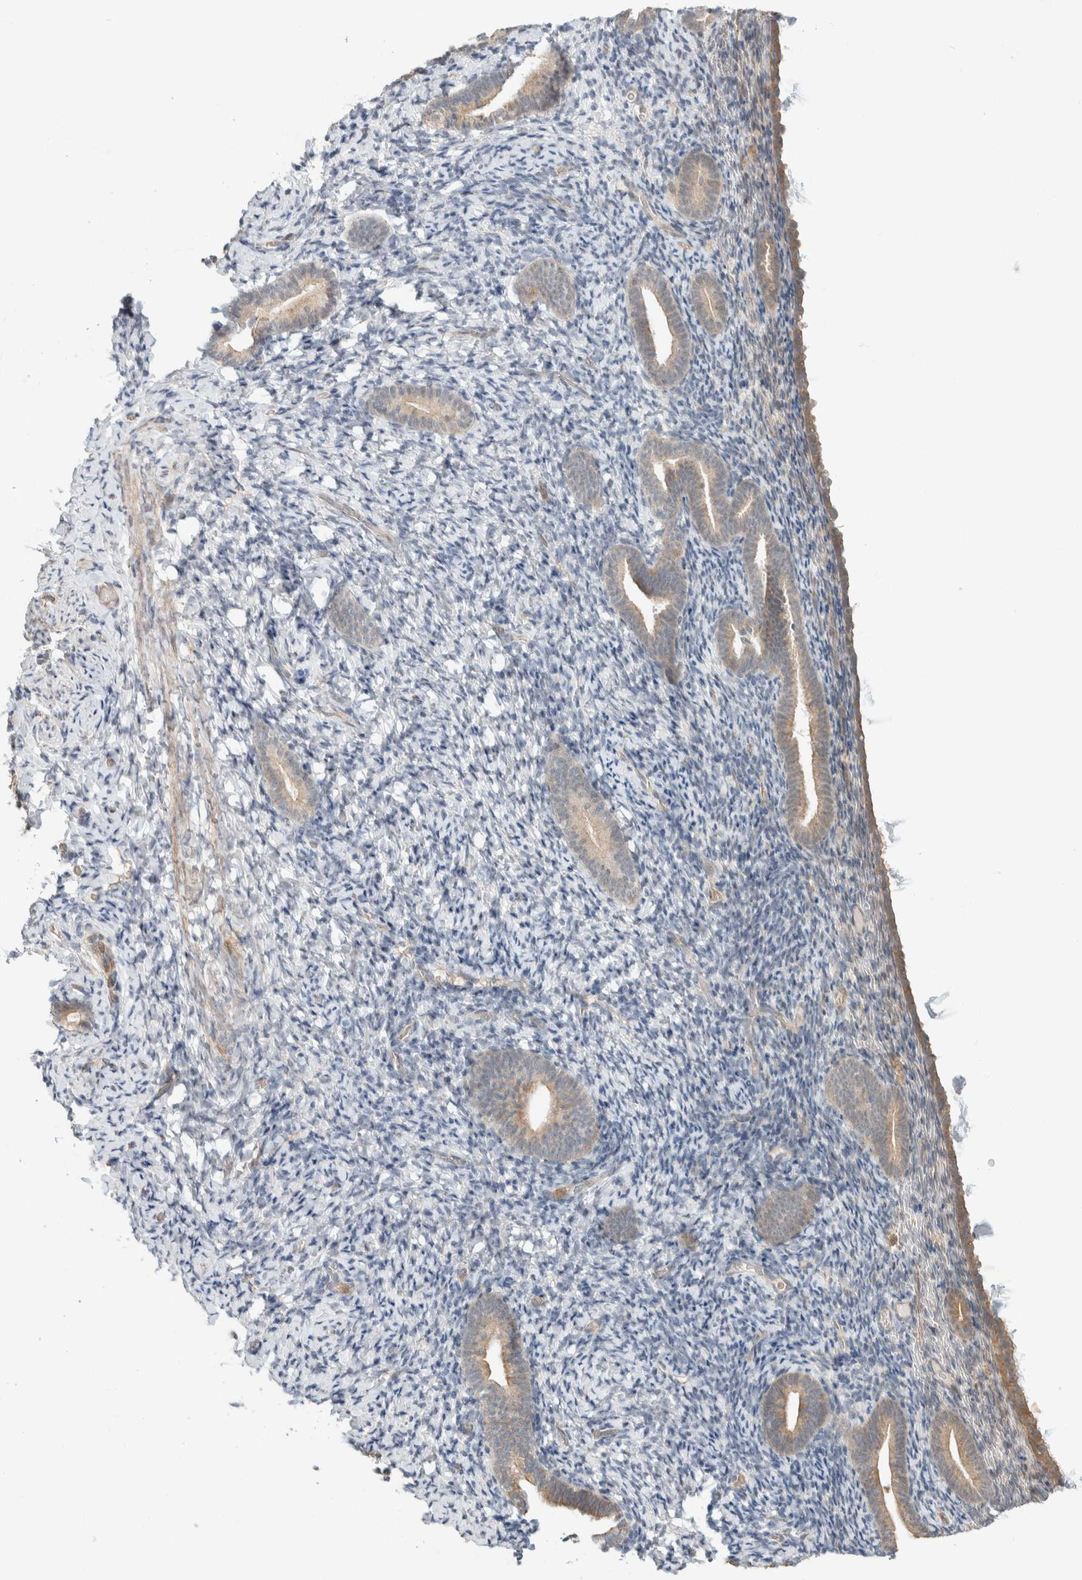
{"staining": {"intensity": "negative", "quantity": "none", "location": "none"}, "tissue": "endometrium", "cell_type": "Cells in endometrial stroma", "image_type": "normal", "snomed": [{"axis": "morphology", "description": "Normal tissue, NOS"}, {"axis": "topography", "description": "Endometrium"}], "caption": "Immunohistochemistry (IHC) of normal endometrium displays no staining in cells in endometrial stroma.", "gene": "ZBTB2", "patient": {"sex": "female", "age": 51}}